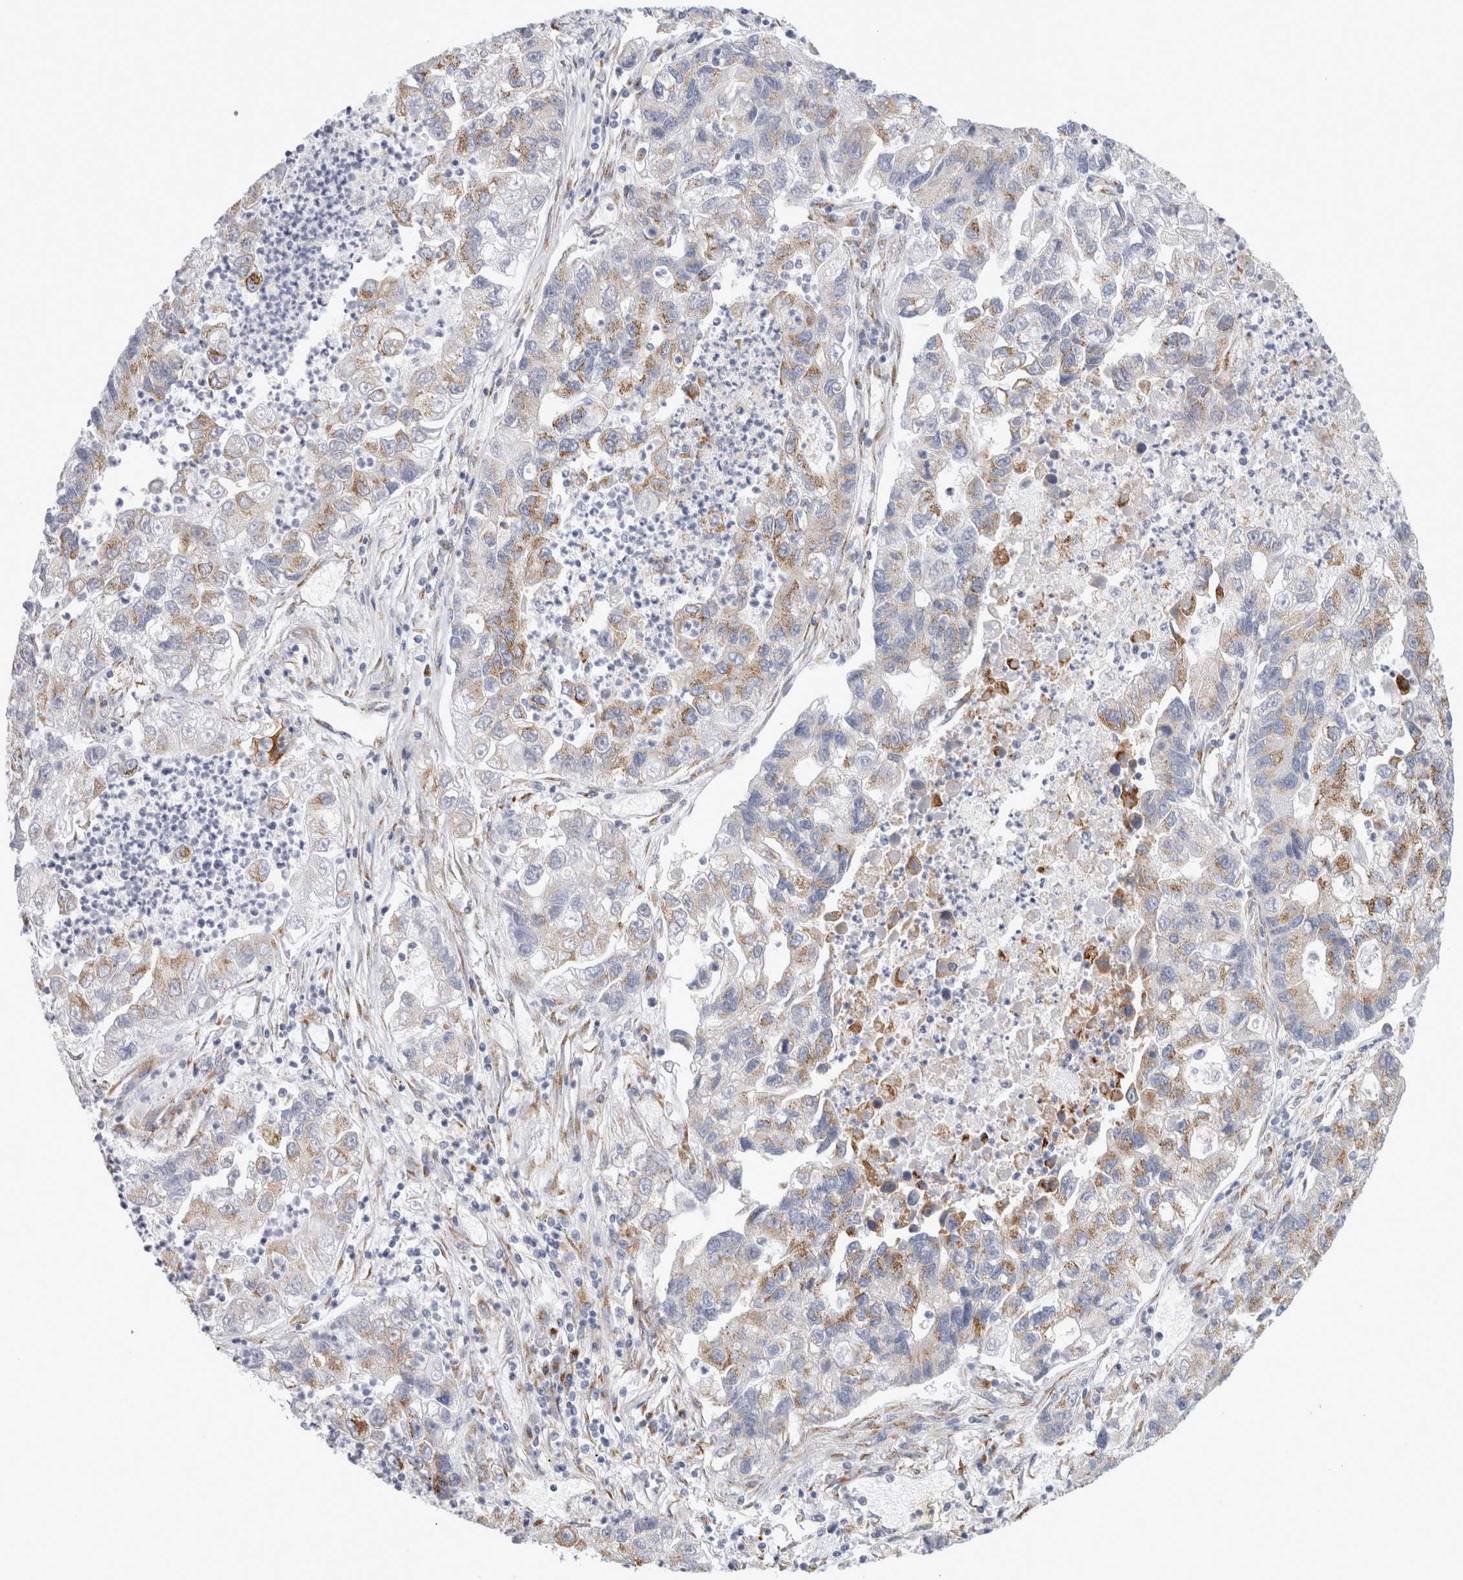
{"staining": {"intensity": "moderate", "quantity": "25%-75%", "location": "cytoplasmic/membranous"}, "tissue": "lung cancer", "cell_type": "Tumor cells", "image_type": "cancer", "snomed": [{"axis": "morphology", "description": "Adenocarcinoma, NOS"}, {"axis": "topography", "description": "Lung"}], "caption": "IHC (DAB (3,3'-diaminobenzidine)) staining of human lung cancer (adenocarcinoma) displays moderate cytoplasmic/membranous protein positivity in about 25%-75% of tumor cells. The protein is shown in brown color, while the nuclei are stained blue.", "gene": "MCFD2", "patient": {"sex": "female", "age": 51}}